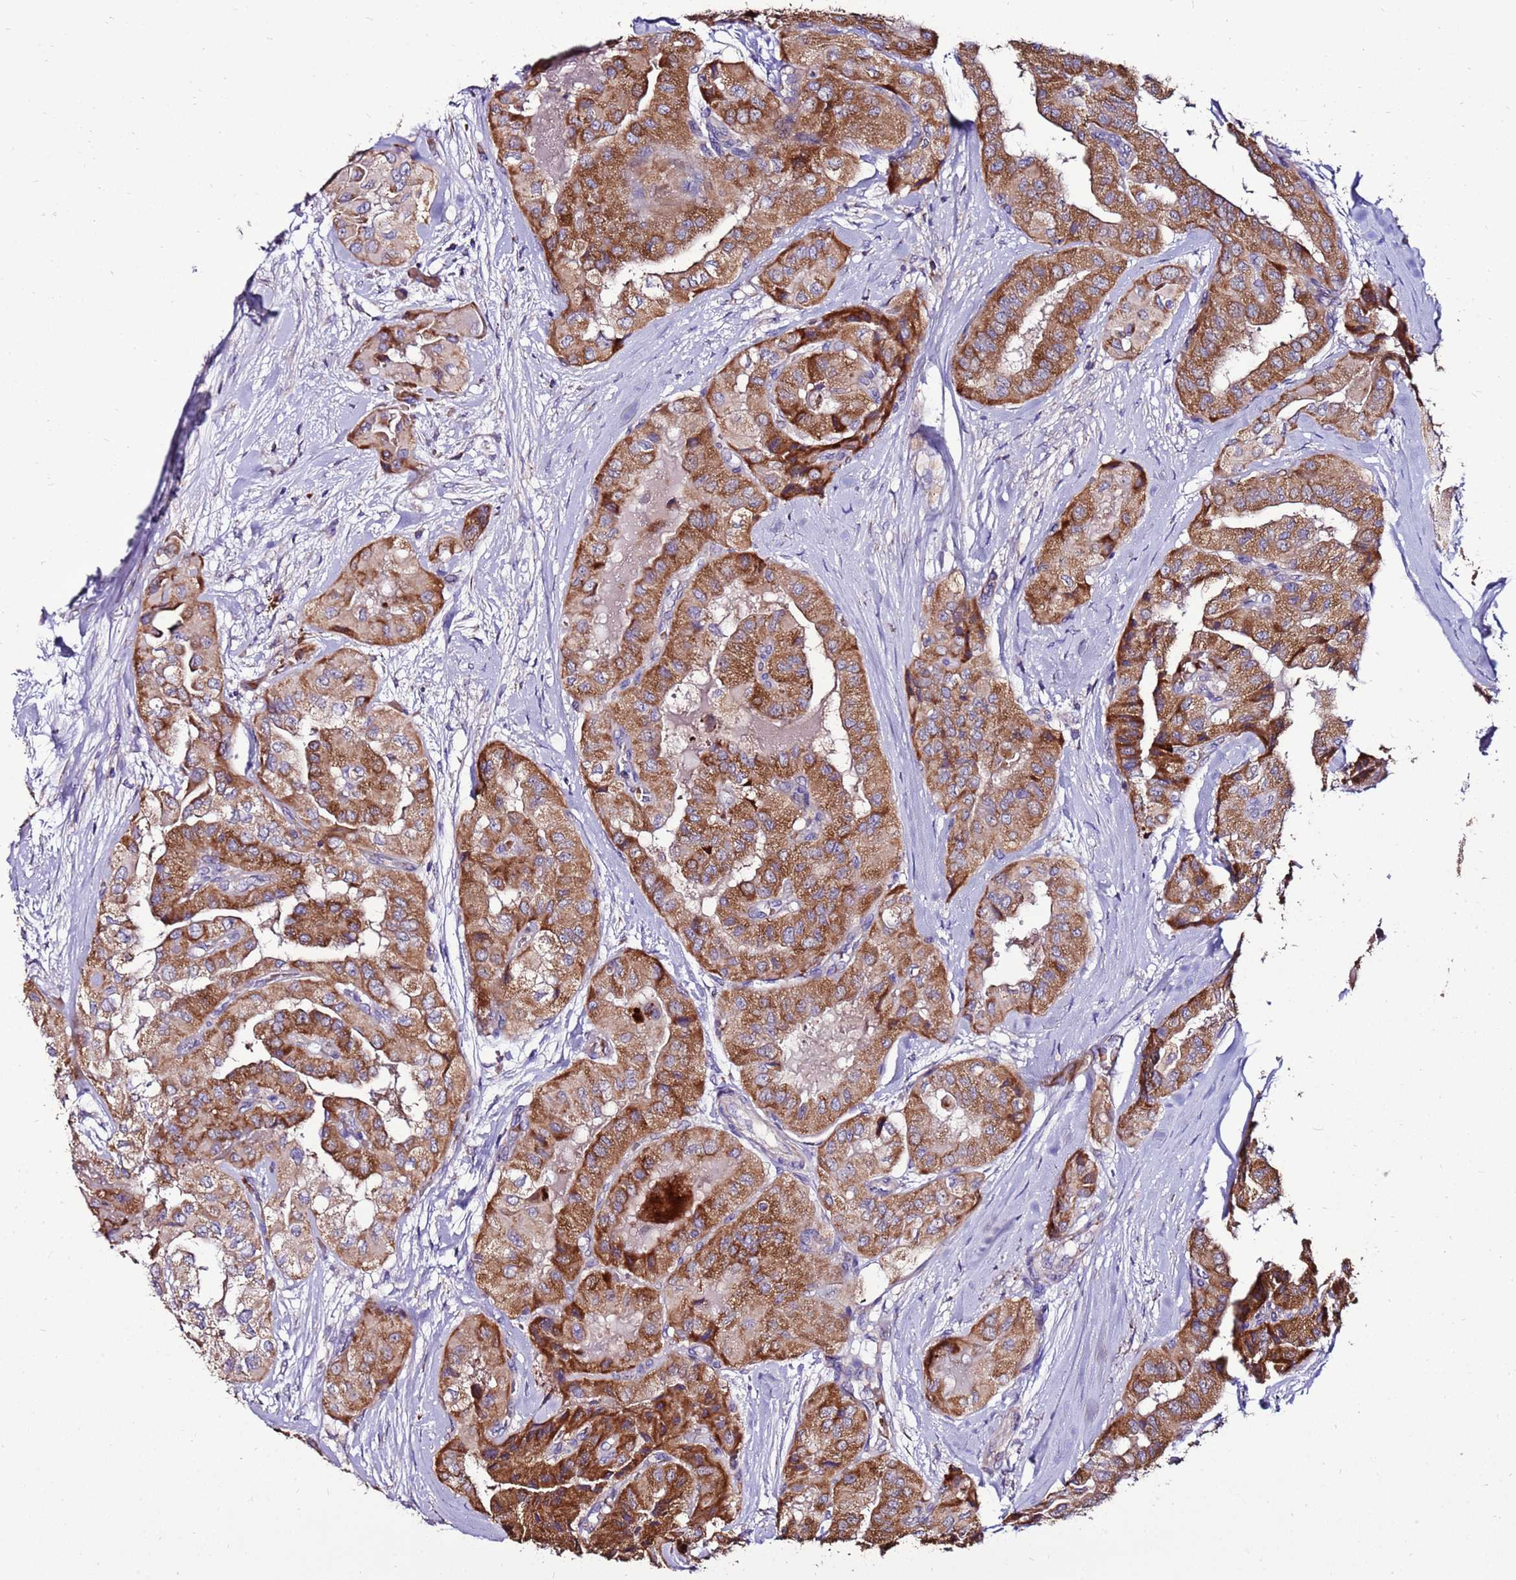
{"staining": {"intensity": "moderate", "quantity": ">75%", "location": "cytoplasmic/membranous"}, "tissue": "thyroid cancer", "cell_type": "Tumor cells", "image_type": "cancer", "snomed": [{"axis": "morphology", "description": "Papillary adenocarcinoma, NOS"}, {"axis": "topography", "description": "Thyroid gland"}], "caption": "Immunohistochemical staining of human thyroid cancer exhibits moderate cytoplasmic/membranous protein staining in about >75% of tumor cells.", "gene": "SPSB3", "patient": {"sex": "female", "age": 59}}